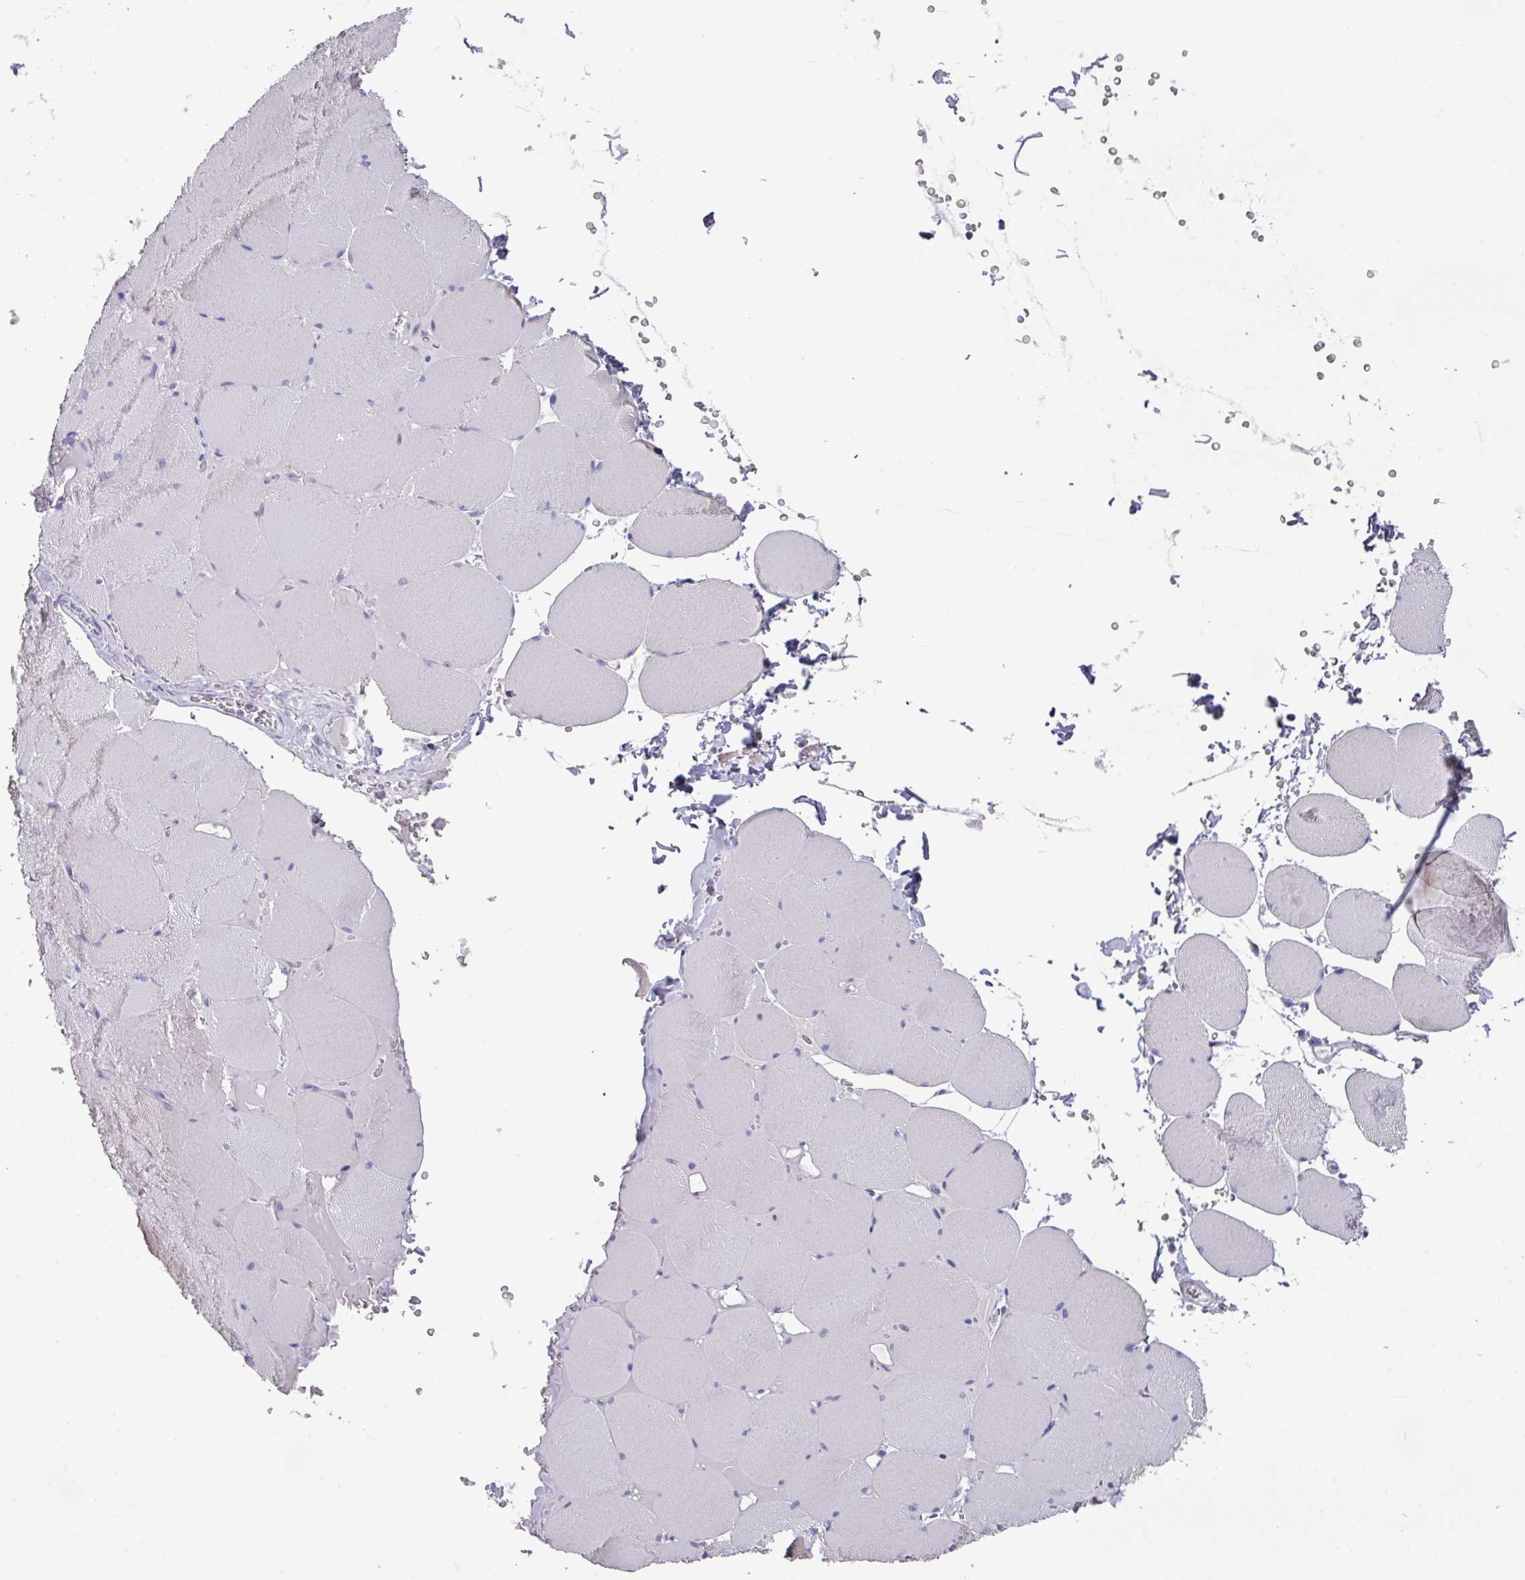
{"staining": {"intensity": "weak", "quantity": "25%-75%", "location": "cytoplasmic/membranous"}, "tissue": "skeletal muscle", "cell_type": "Myocytes", "image_type": "normal", "snomed": [{"axis": "morphology", "description": "Normal tissue, NOS"}, {"axis": "topography", "description": "Skeletal muscle"}, {"axis": "topography", "description": "Head-Neck"}], "caption": "Unremarkable skeletal muscle was stained to show a protein in brown. There is low levels of weak cytoplasmic/membranous positivity in about 25%-75% of myocytes. The protein of interest is shown in brown color, while the nuclei are stained blue.", "gene": "MT", "patient": {"sex": "male", "age": 66}}